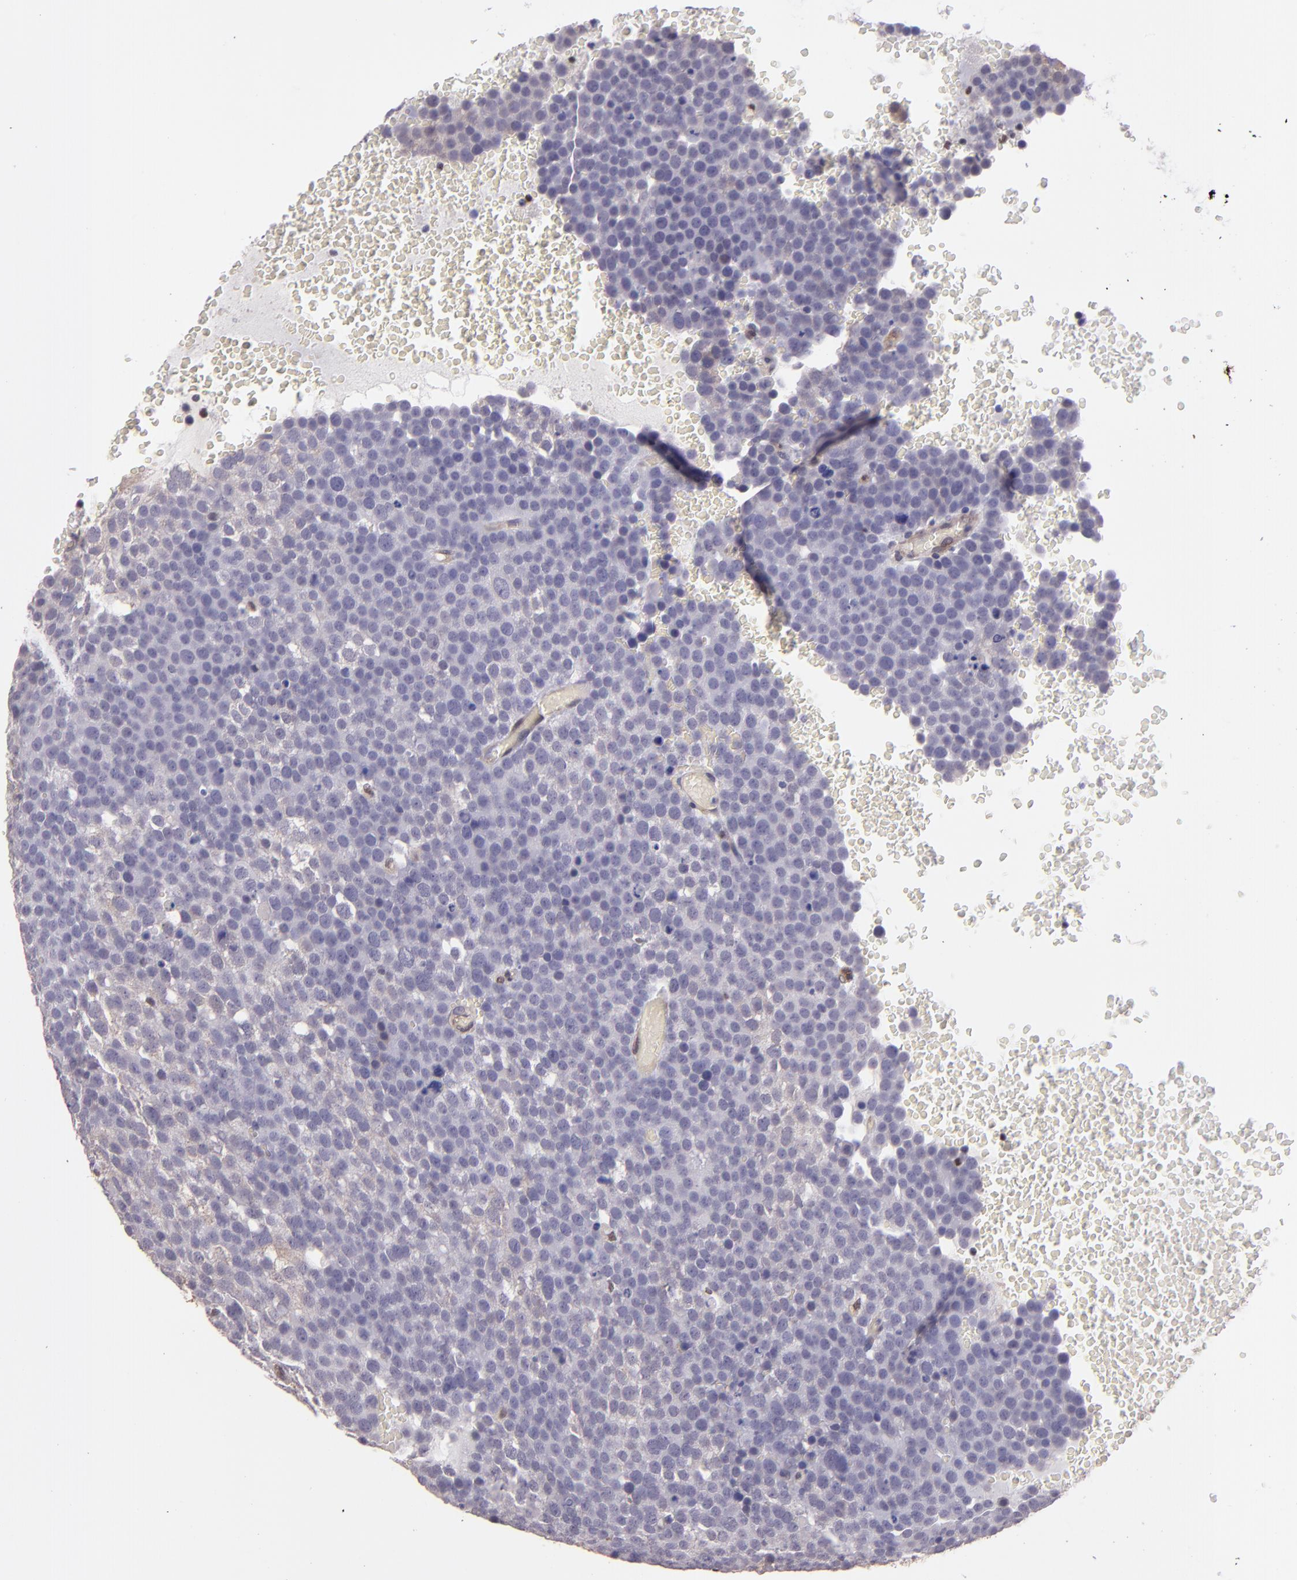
{"staining": {"intensity": "weak", "quantity": "<25%", "location": "cytoplasmic/membranous"}, "tissue": "testis cancer", "cell_type": "Tumor cells", "image_type": "cancer", "snomed": [{"axis": "morphology", "description": "Seminoma, NOS"}, {"axis": "topography", "description": "Testis"}], "caption": "DAB (3,3'-diaminobenzidine) immunohistochemical staining of testis cancer demonstrates no significant expression in tumor cells. The staining was performed using DAB to visualize the protein expression in brown, while the nuclei were stained in blue with hematoxylin (Magnification: 20x).", "gene": "ELF1", "patient": {"sex": "male", "age": 71}}